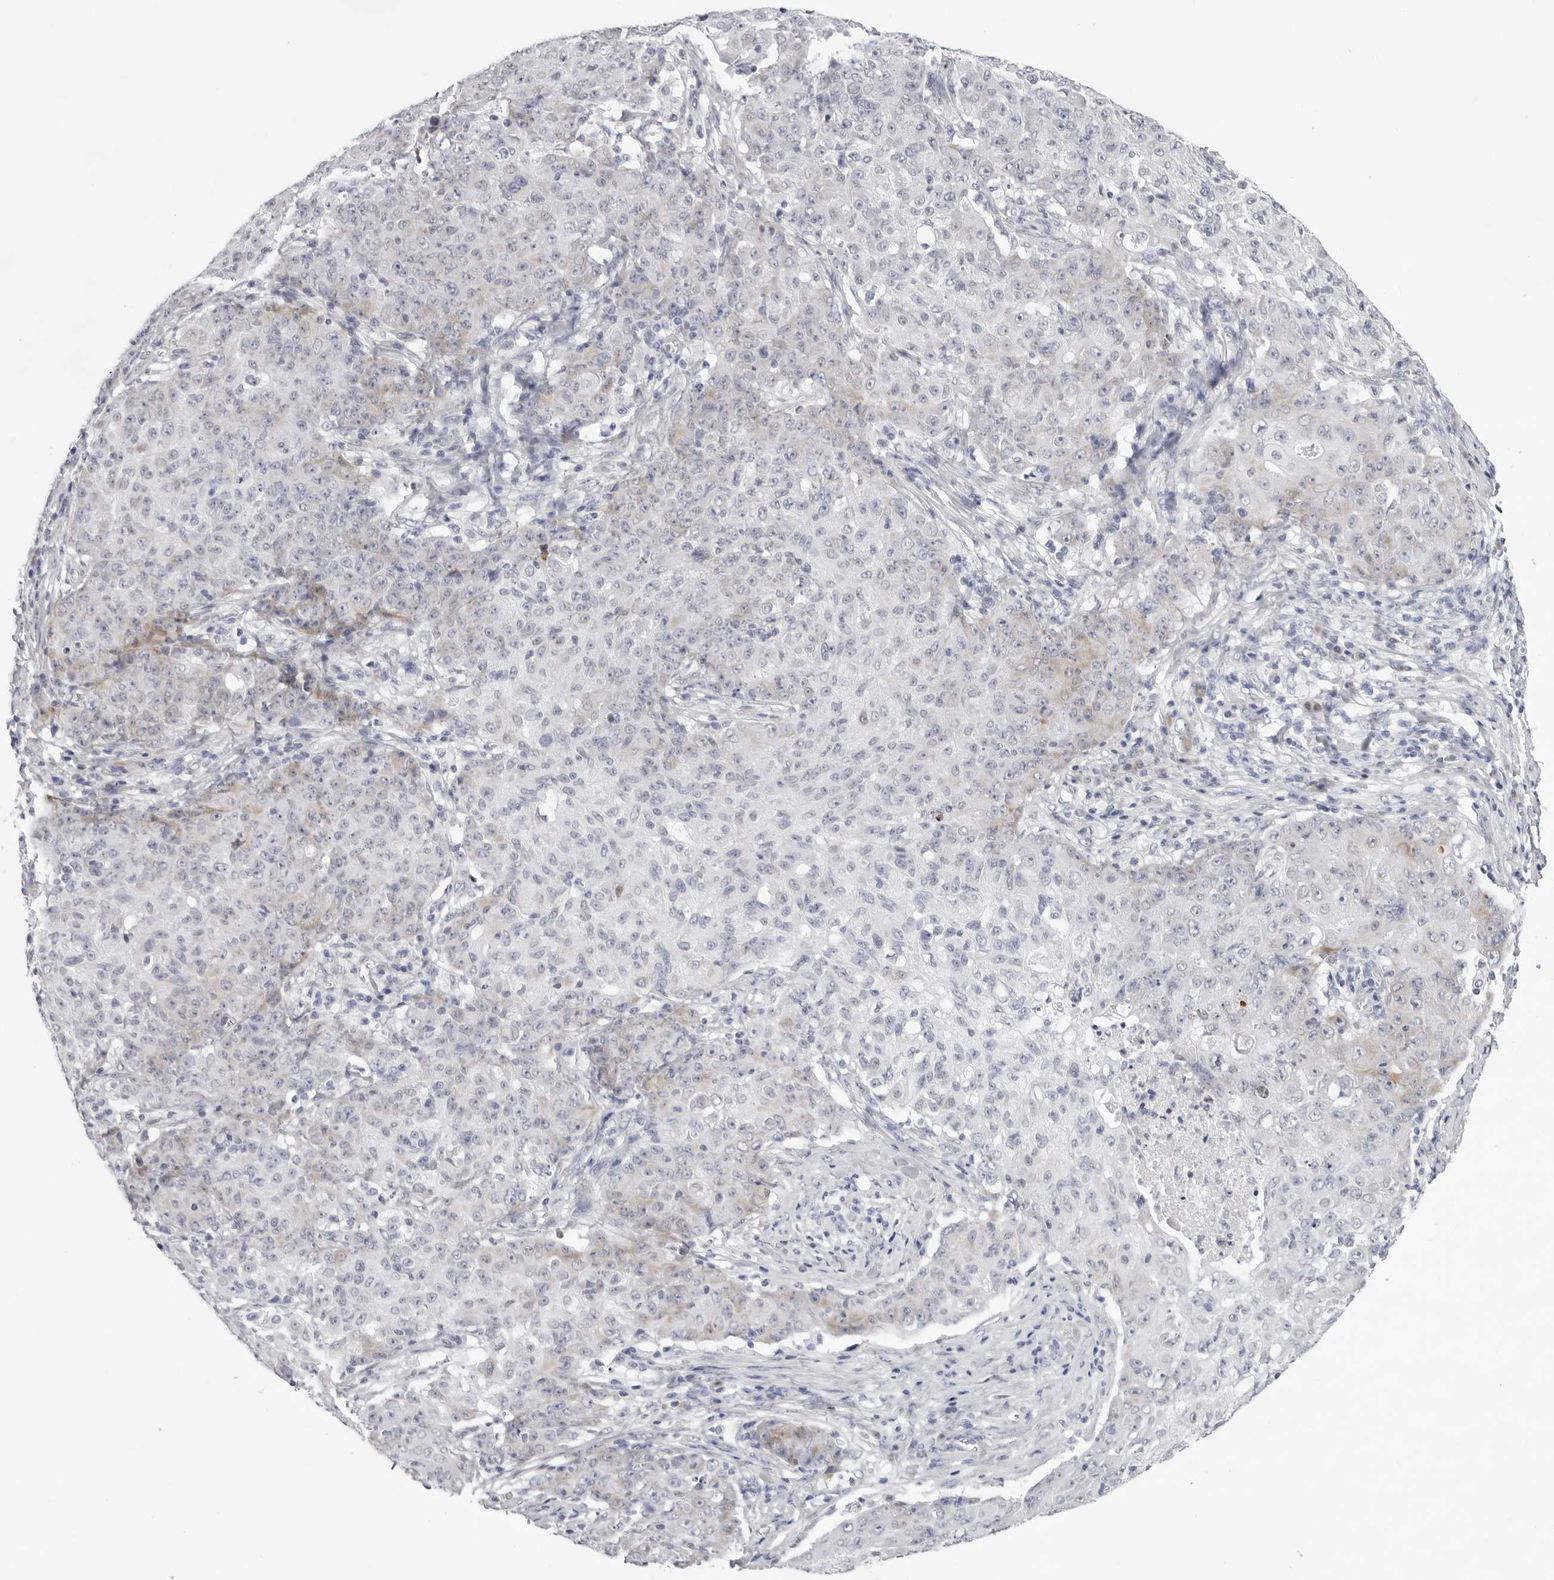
{"staining": {"intensity": "negative", "quantity": "none", "location": "none"}, "tissue": "ovarian cancer", "cell_type": "Tumor cells", "image_type": "cancer", "snomed": [{"axis": "morphology", "description": "Carcinoma, endometroid"}, {"axis": "topography", "description": "Ovary"}], "caption": "The histopathology image exhibits no staining of tumor cells in endometroid carcinoma (ovarian). The staining is performed using DAB (3,3'-diaminobenzidine) brown chromogen with nuclei counter-stained in using hematoxylin.", "gene": "SMIM2", "patient": {"sex": "female", "age": 42}}